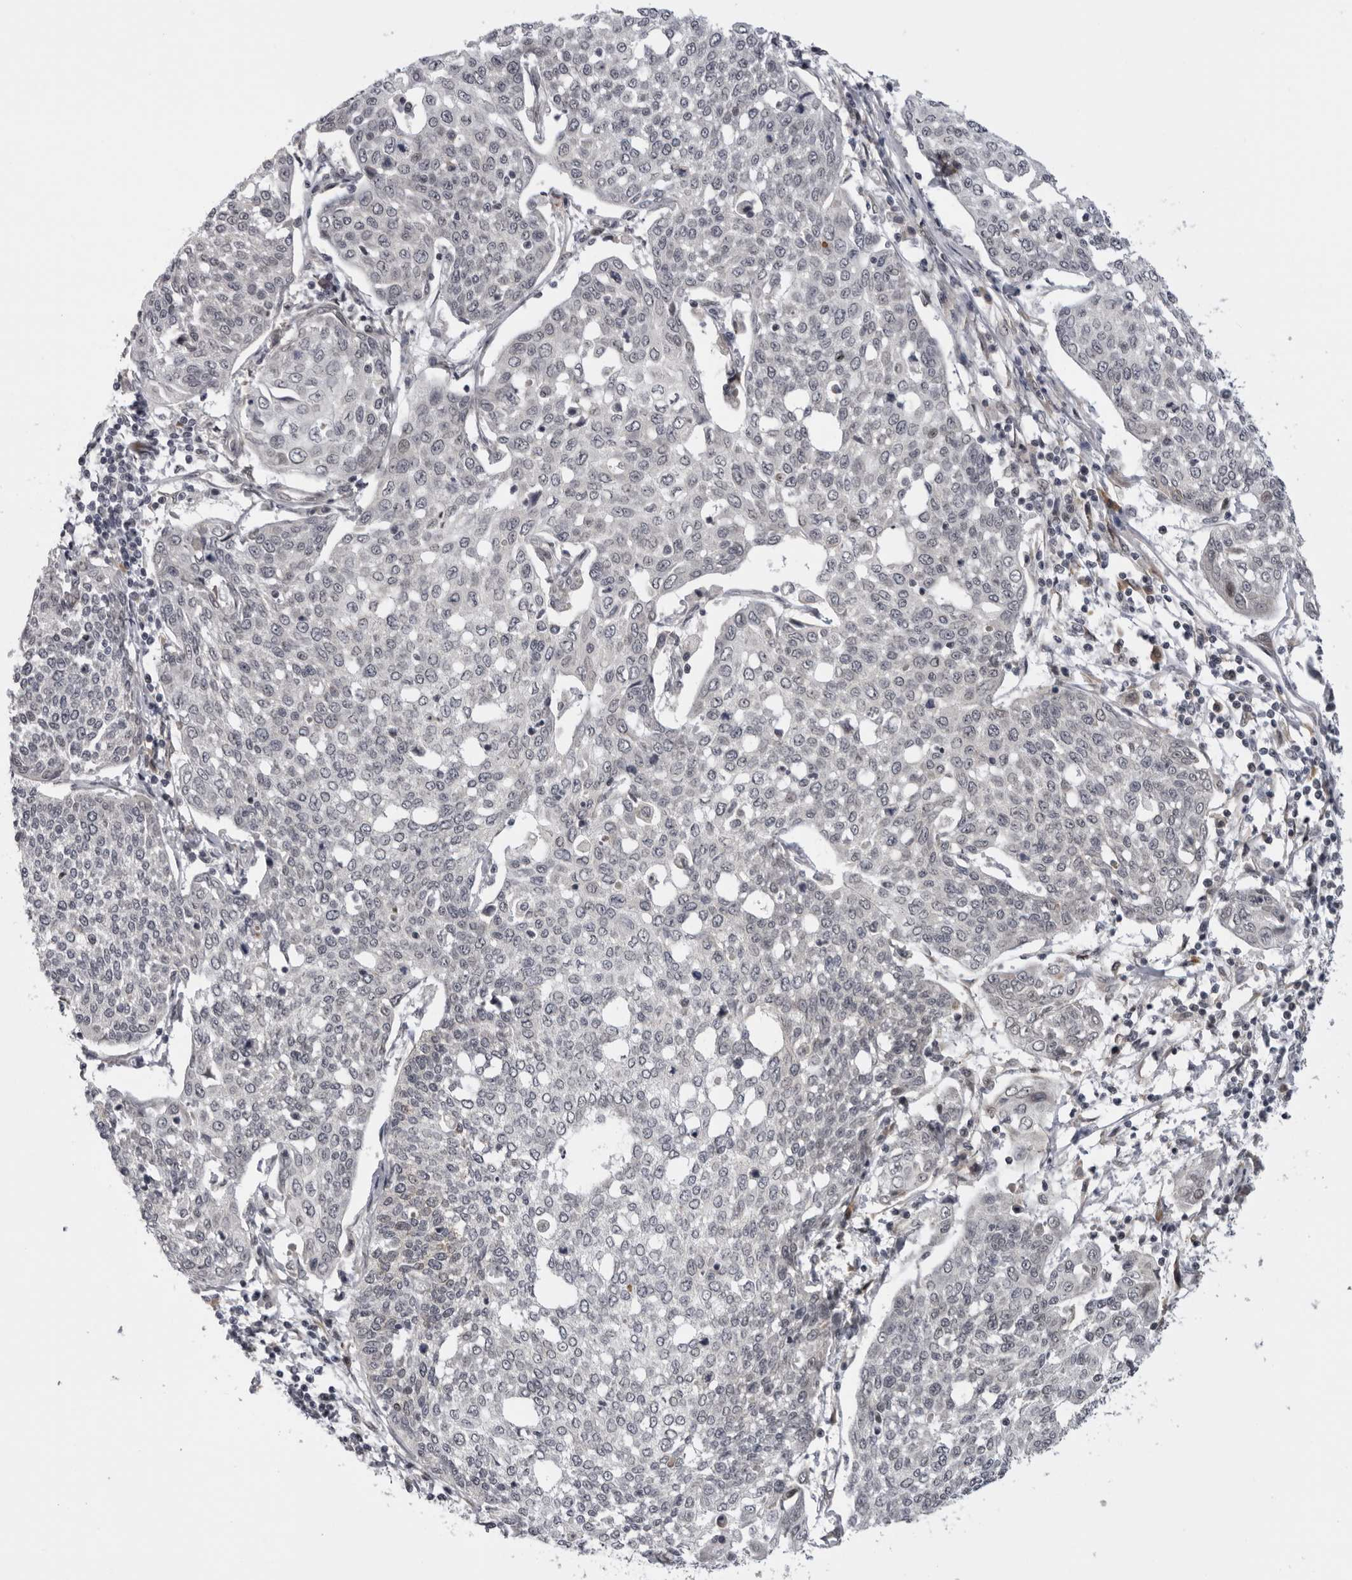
{"staining": {"intensity": "negative", "quantity": "none", "location": "none"}, "tissue": "cervical cancer", "cell_type": "Tumor cells", "image_type": "cancer", "snomed": [{"axis": "morphology", "description": "Squamous cell carcinoma, NOS"}, {"axis": "topography", "description": "Cervix"}], "caption": "This is an IHC photomicrograph of human cervical cancer. There is no staining in tumor cells.", "gene": "ALPK2", "patient": {"sex": "female", "age": 34}}